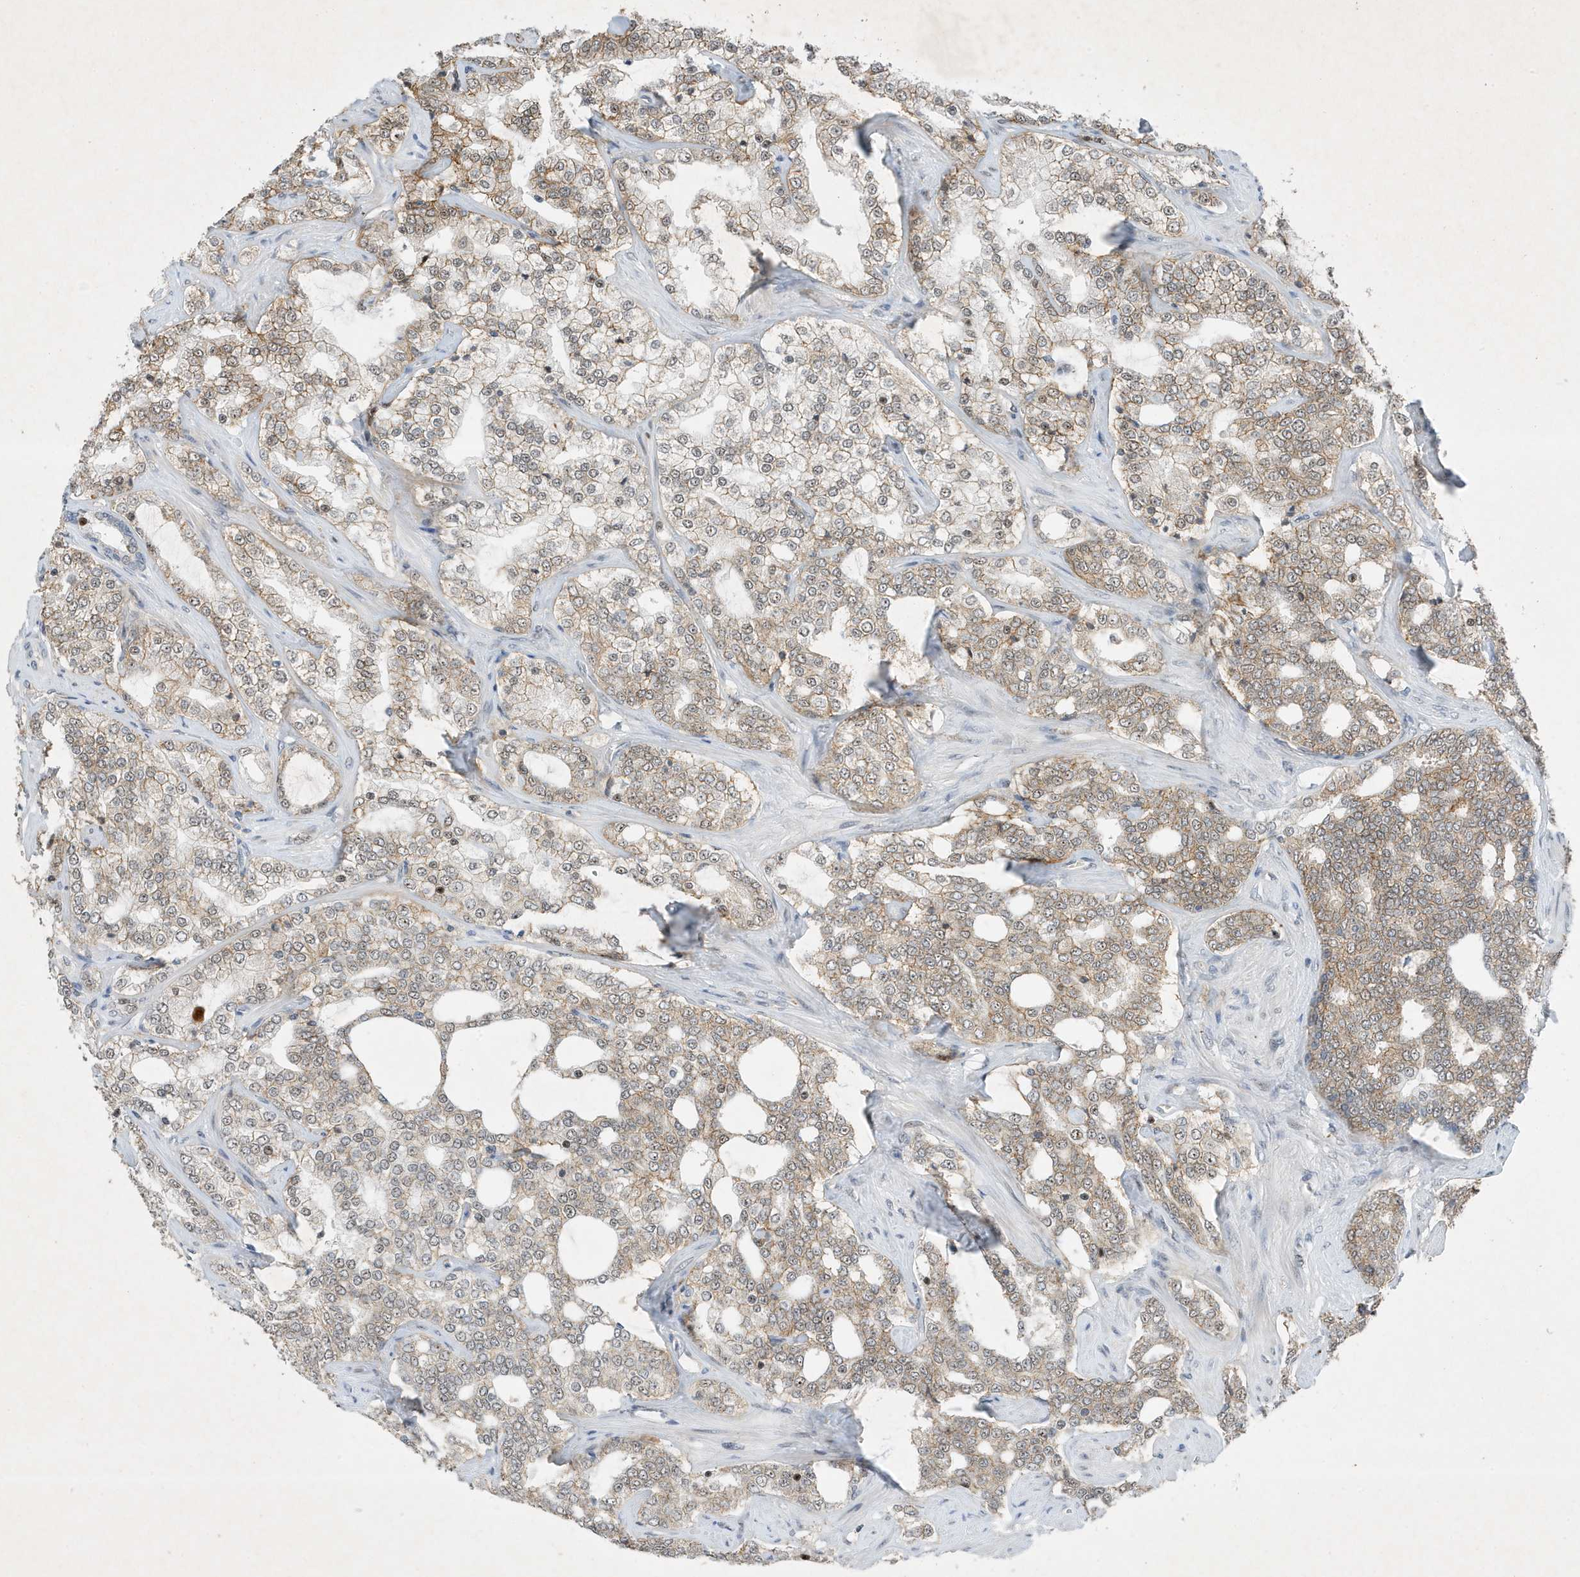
{"staining": {"intensity": "moderate", "quantity": "<25%", "location": "cytoplasmic/membranous"}, "tissue": "prostate cancer", "cell_type": "Tumor cells", "image_type": "cancer", "snomed": [{"axis": "morphology", "description": "Adenocarcinoma, High grade"}, {"axis": "topography", "description": "Prostate"}], "caption": "Brown immunohistochemical staining in prostate cancer (adenocarcinoma (high-grade)) demonstrates moderate cytoplasmic/membranous positivity in about <25% of tumor cells.", "gene": "MAST3", "patient": {"sex": "male", "age": 64}}